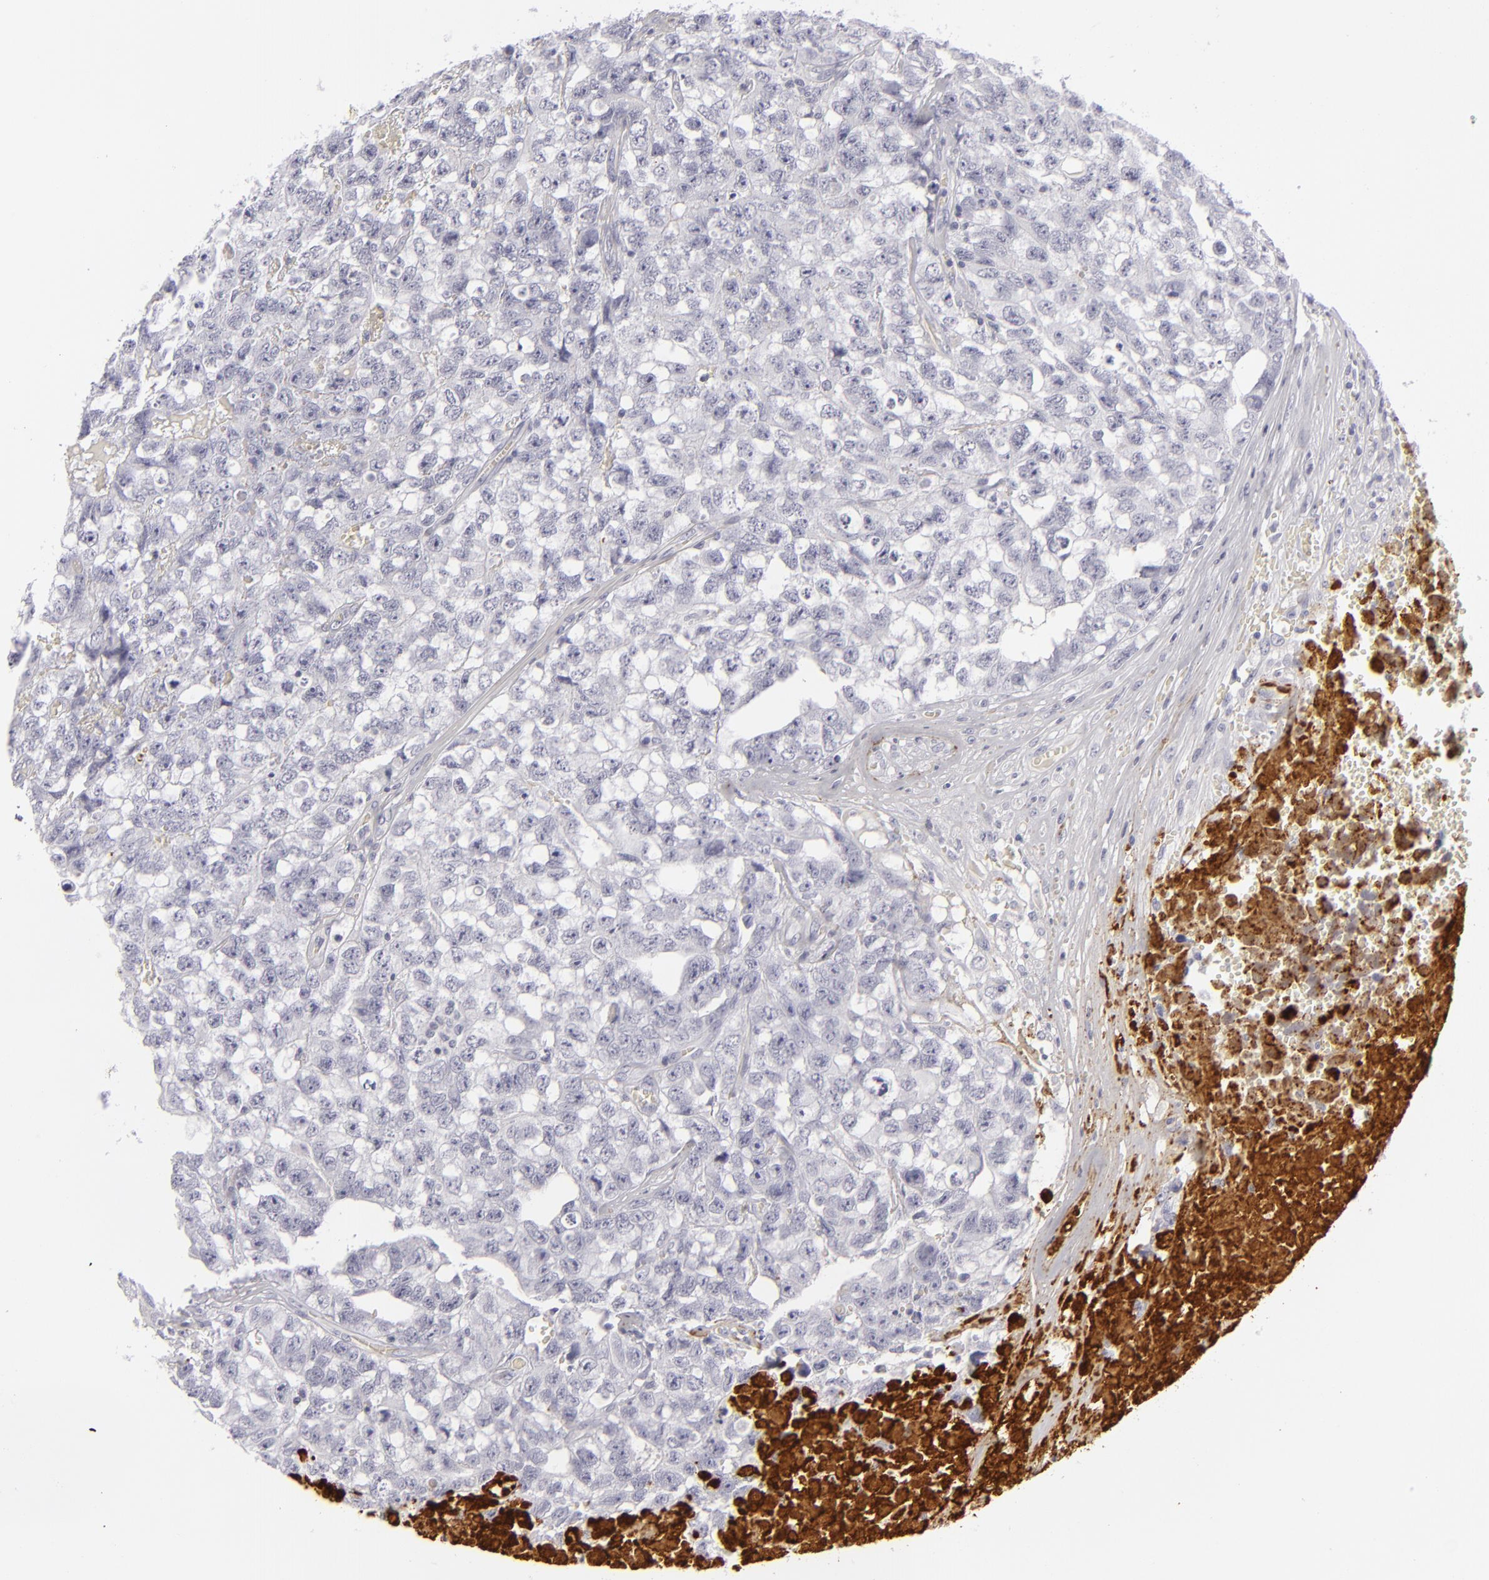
{"staining": {"intensity": "negative", "quantity": "none", "location": "none"}, "tissue": "testis cancer", "cell_type": "Tumor cells", "image_type": "cancer", "snomed": [{"axis": "morphology", "description": "Carcinoma, Embryonal, NOS"}, {"axis": "topography", "description": "Testis"}], "caption": "IHC micrograph of neoplastic tissue: embryonal carcinoma (testis) stained with DAB (3,3'-diaminobenzidine) exhibits no significant protein expression in tumor cells. (DAB (3,3'-diaminobenzidine) immunohistochemistry with hematoxylin counter stain).", "gene": "C9", "patient": {"sex": "male", "age": 31}}